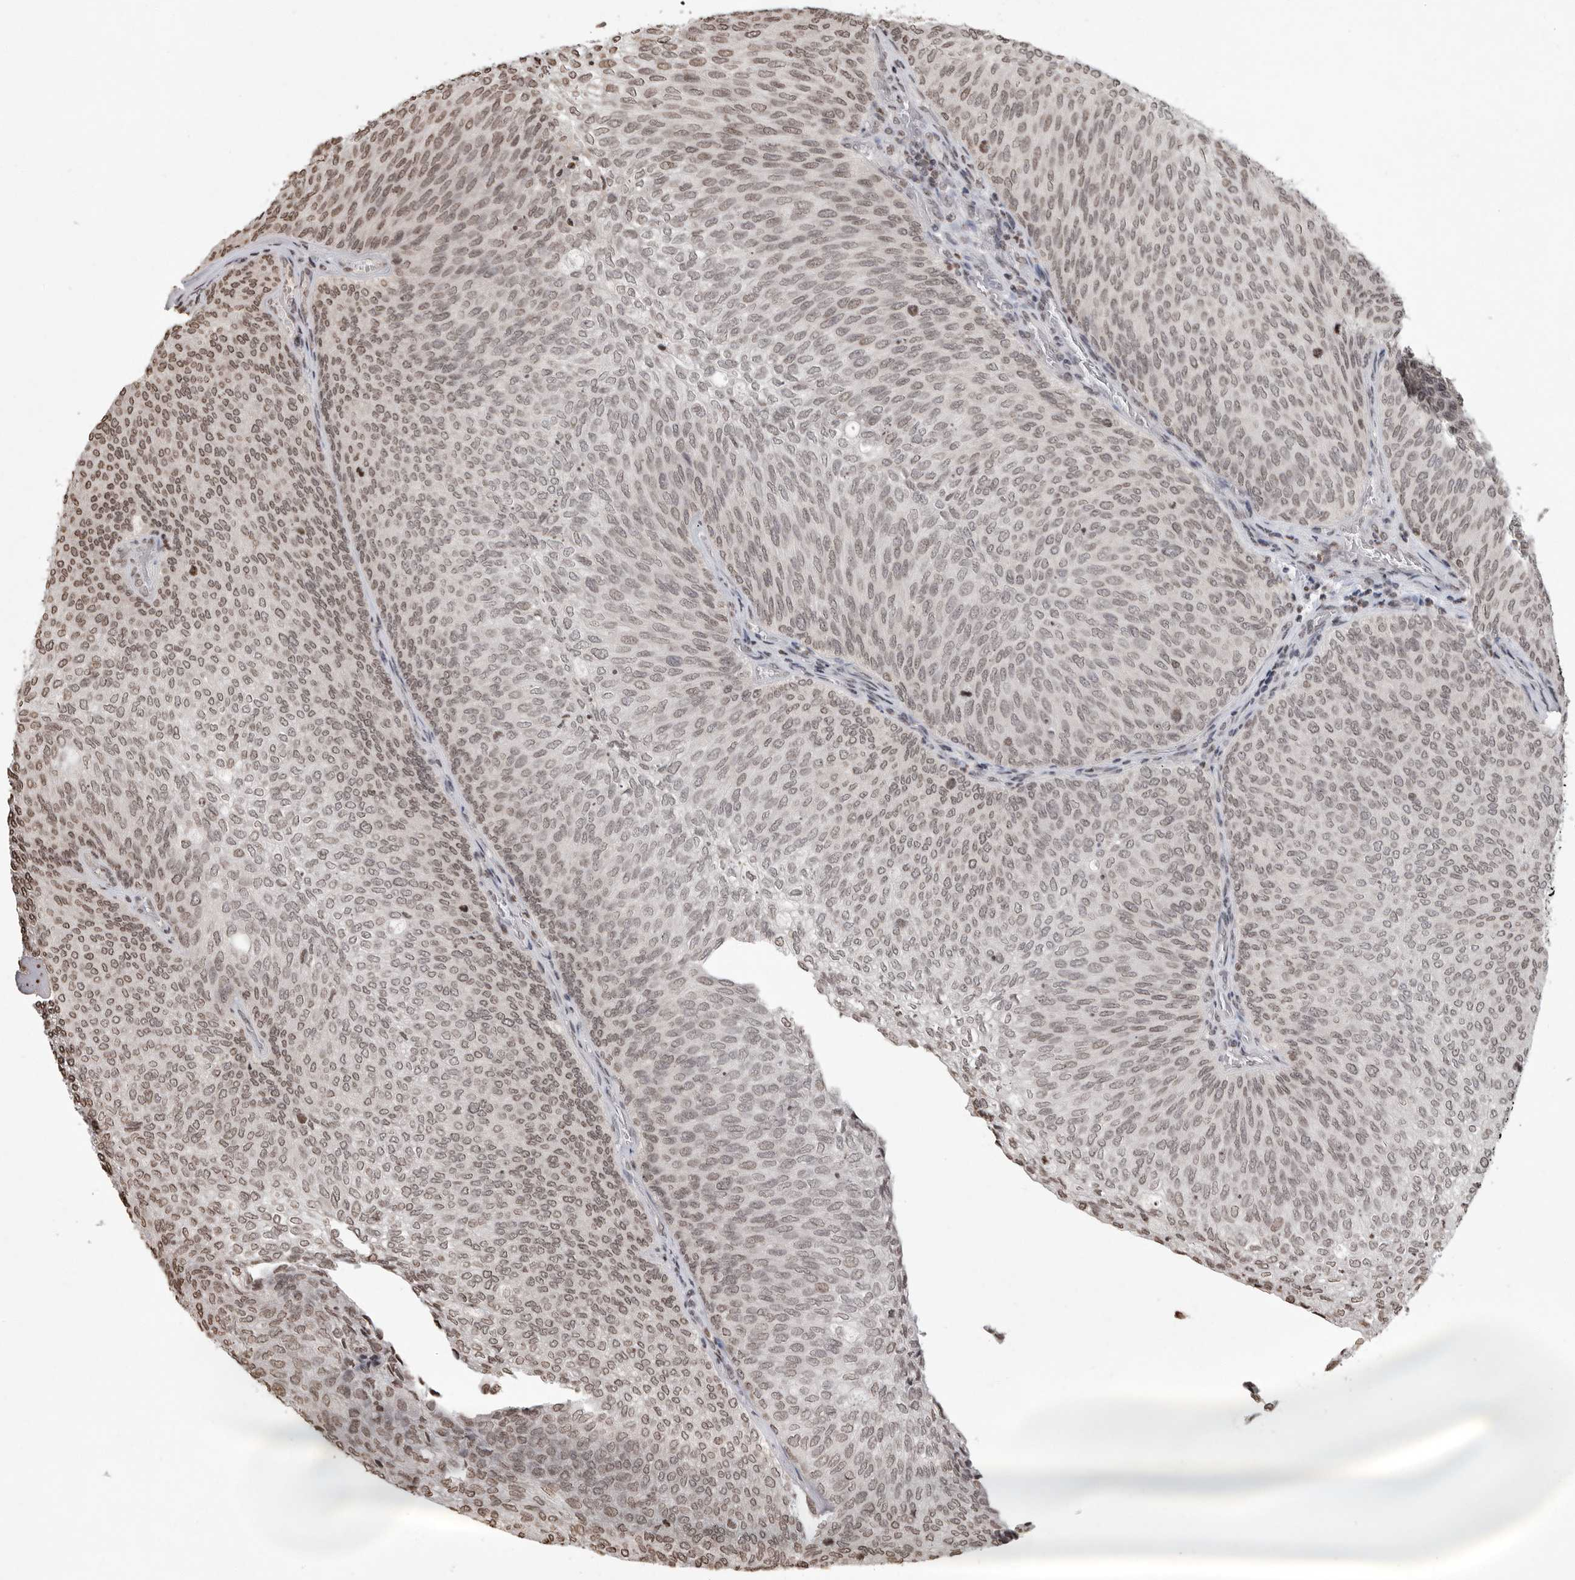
{"staining": {"intensity": "weak", "quantity": ">75%", "location": "nuclear"}, "tissue": "urothelial cancer", "cell_type": "Tumor cells", "image_type": "cancer", "snomed": [{"axis": "morphology", "description": "Urothelial carcinoma, Low grade"}, {"axis": "topography", "description": "Urinary bladder"}], "caption": "A low amount of weak nuclear expression is appreciated in approximately >75% of tumor cells in low-grade urothelial carcinoma tissue. Using DAB (brown) and hematoxylin (blue) stains, captured at high magnification using brightfield microscopy.", "gene": "WDR45", "patient": {"sex": "female", "age": 79}}